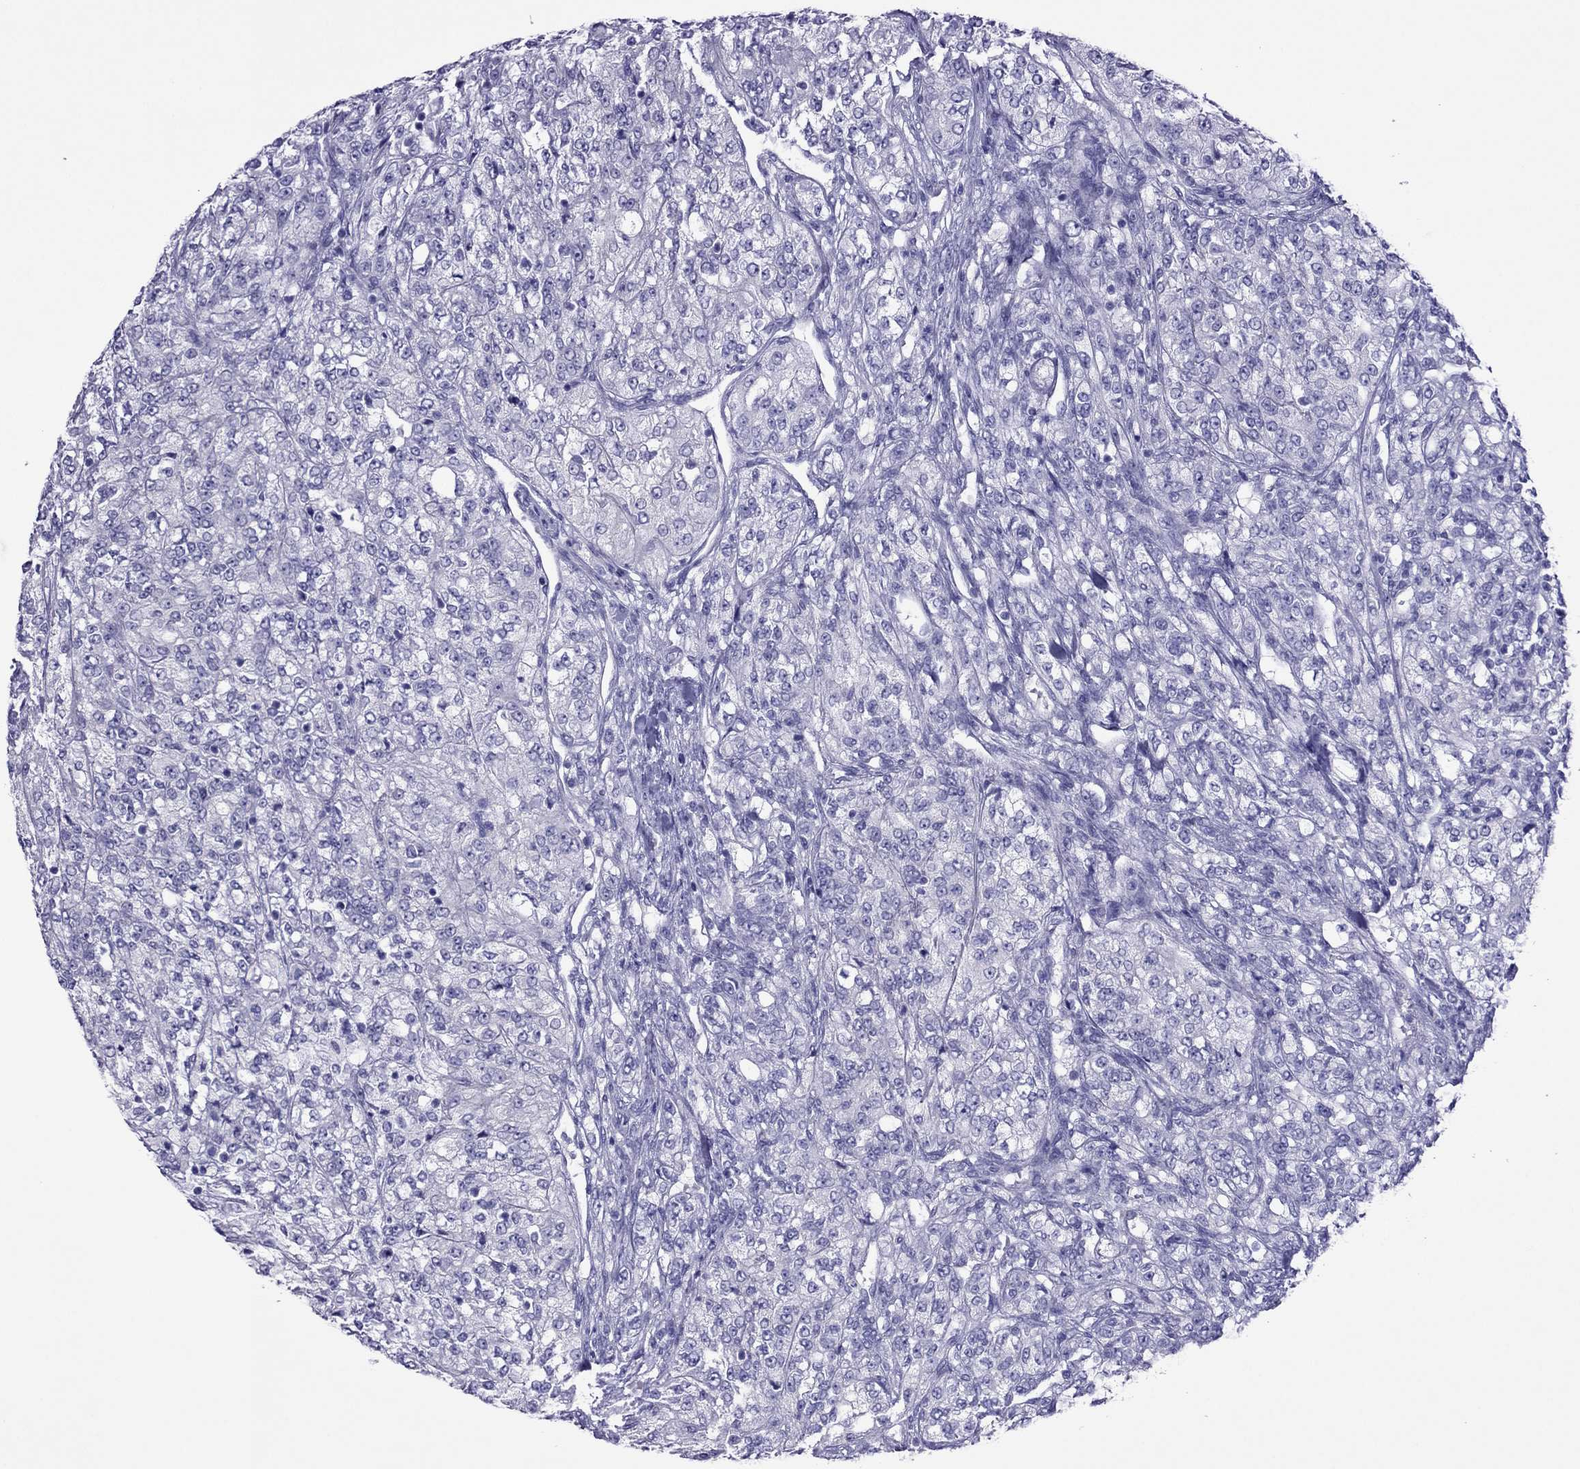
{"staining": {"intensity": "negative", "quantity": "none", "location": "none"}, "tissue": "renal cancer", "cell_type": "Tumor cells", "image_type": "cancer", "snomed": [{"axis": "morphology", "description": "Adenocarcinoma, NOS"}, {"axis": "topography", "description": "Kidney"}], "caption": "Photomicrograph shows no significant protein expression in tumor cells of renal cancer.", "gene": "PCDHA6", "patient": {"sex": "female", "age": 63}}